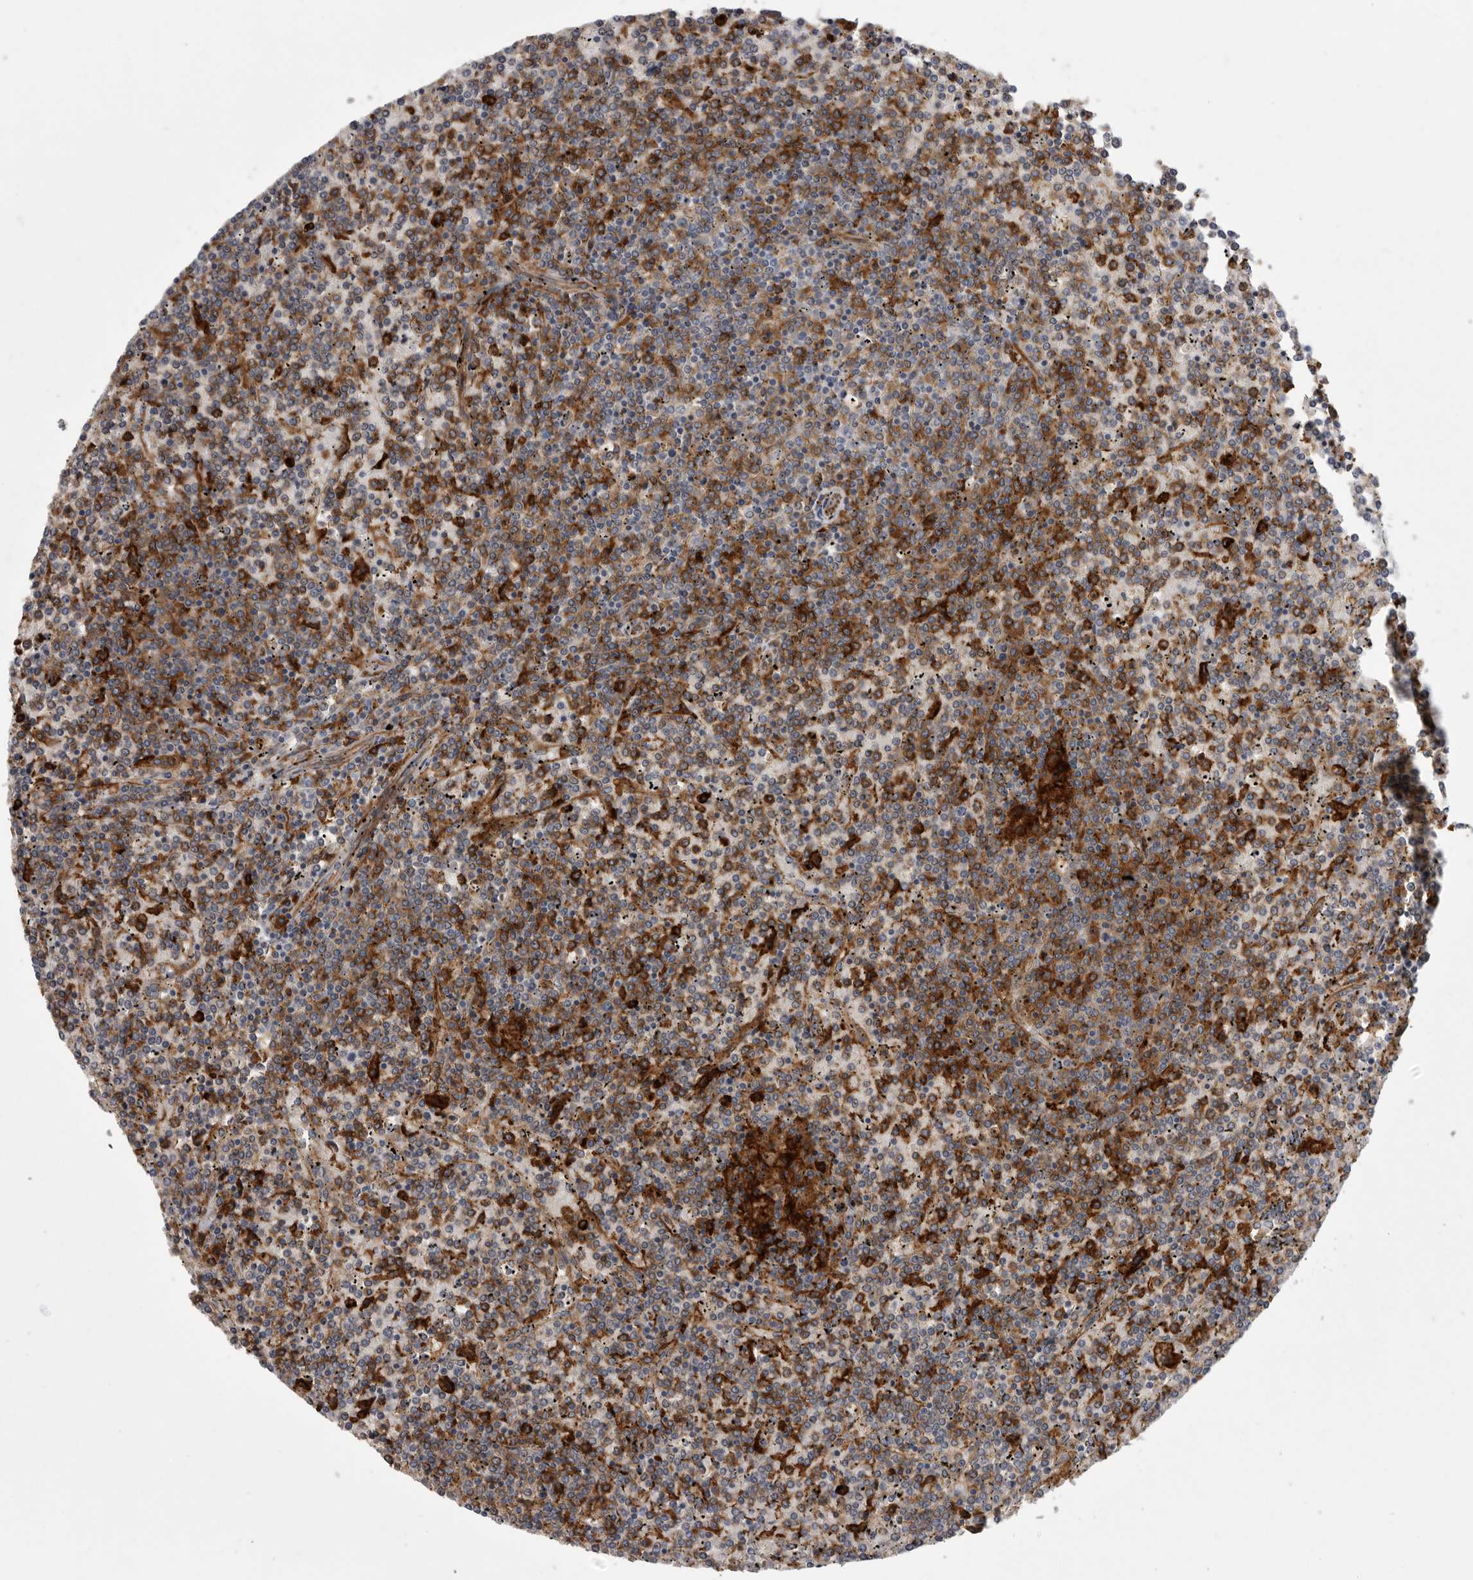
{"staining": {"intensity": "moderate", "quantity": "25%-75%", "location": "cytoplasmic/membranous"}, "tissue": "lymphoma", "cell_type": "Tumor cells", "image_type": "cancer", "snomed": [{"axis": "morphology", "description": "Malignant lymphoma, non-Hodgkin's type, Low grade"}, {"axis": "topography", "description": "Spleen"}], "caption": "Brown immunohistochemical staining in human low-grade malignant lymphoma, non-Hodgkin's type exhibits moderate cytoplasmic/membranous staining in approximately 25%-75% of tumor cells.", "gene": "SIGLEC10", "patient": {"sex": "female", "age": 19}}